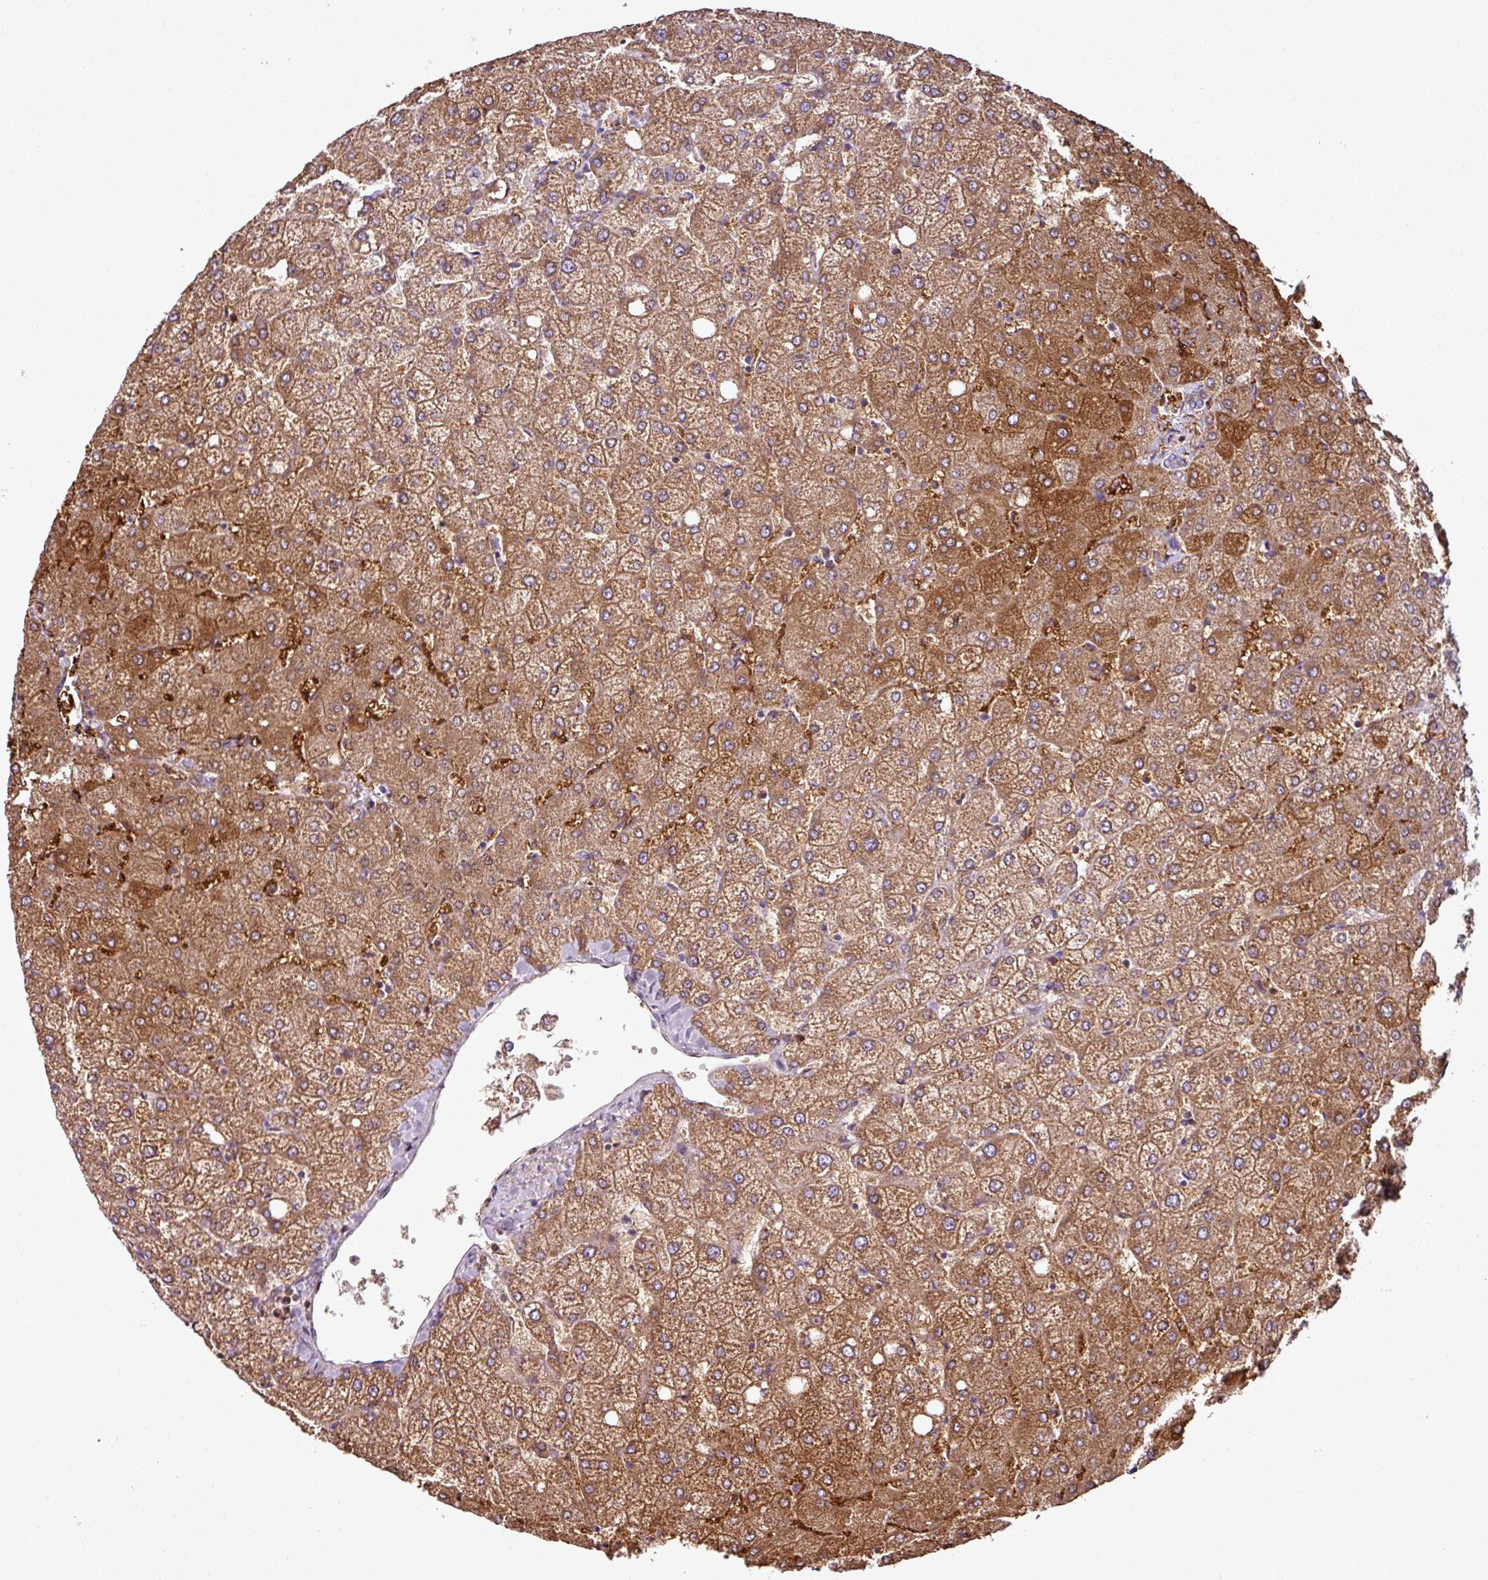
{"staining": {"intensity": "negative", "quantity": "none", "location": "none"}, "tissue": "liver", "cell_type": "Cholangiocytes", "image_type": "normal", "snomed": [{"axis": "morphology", "description": "Normal tissue, NOS"}, {"axis": "topography", "description": "Liver"}], "caption": "There is no significant staining in cholangiocytes of liver. (DAB IHC visualized using brightfield microscopy, high magnification).", "gene": "BTN2A2", "patient": {"sex": "female", "age": 54}}